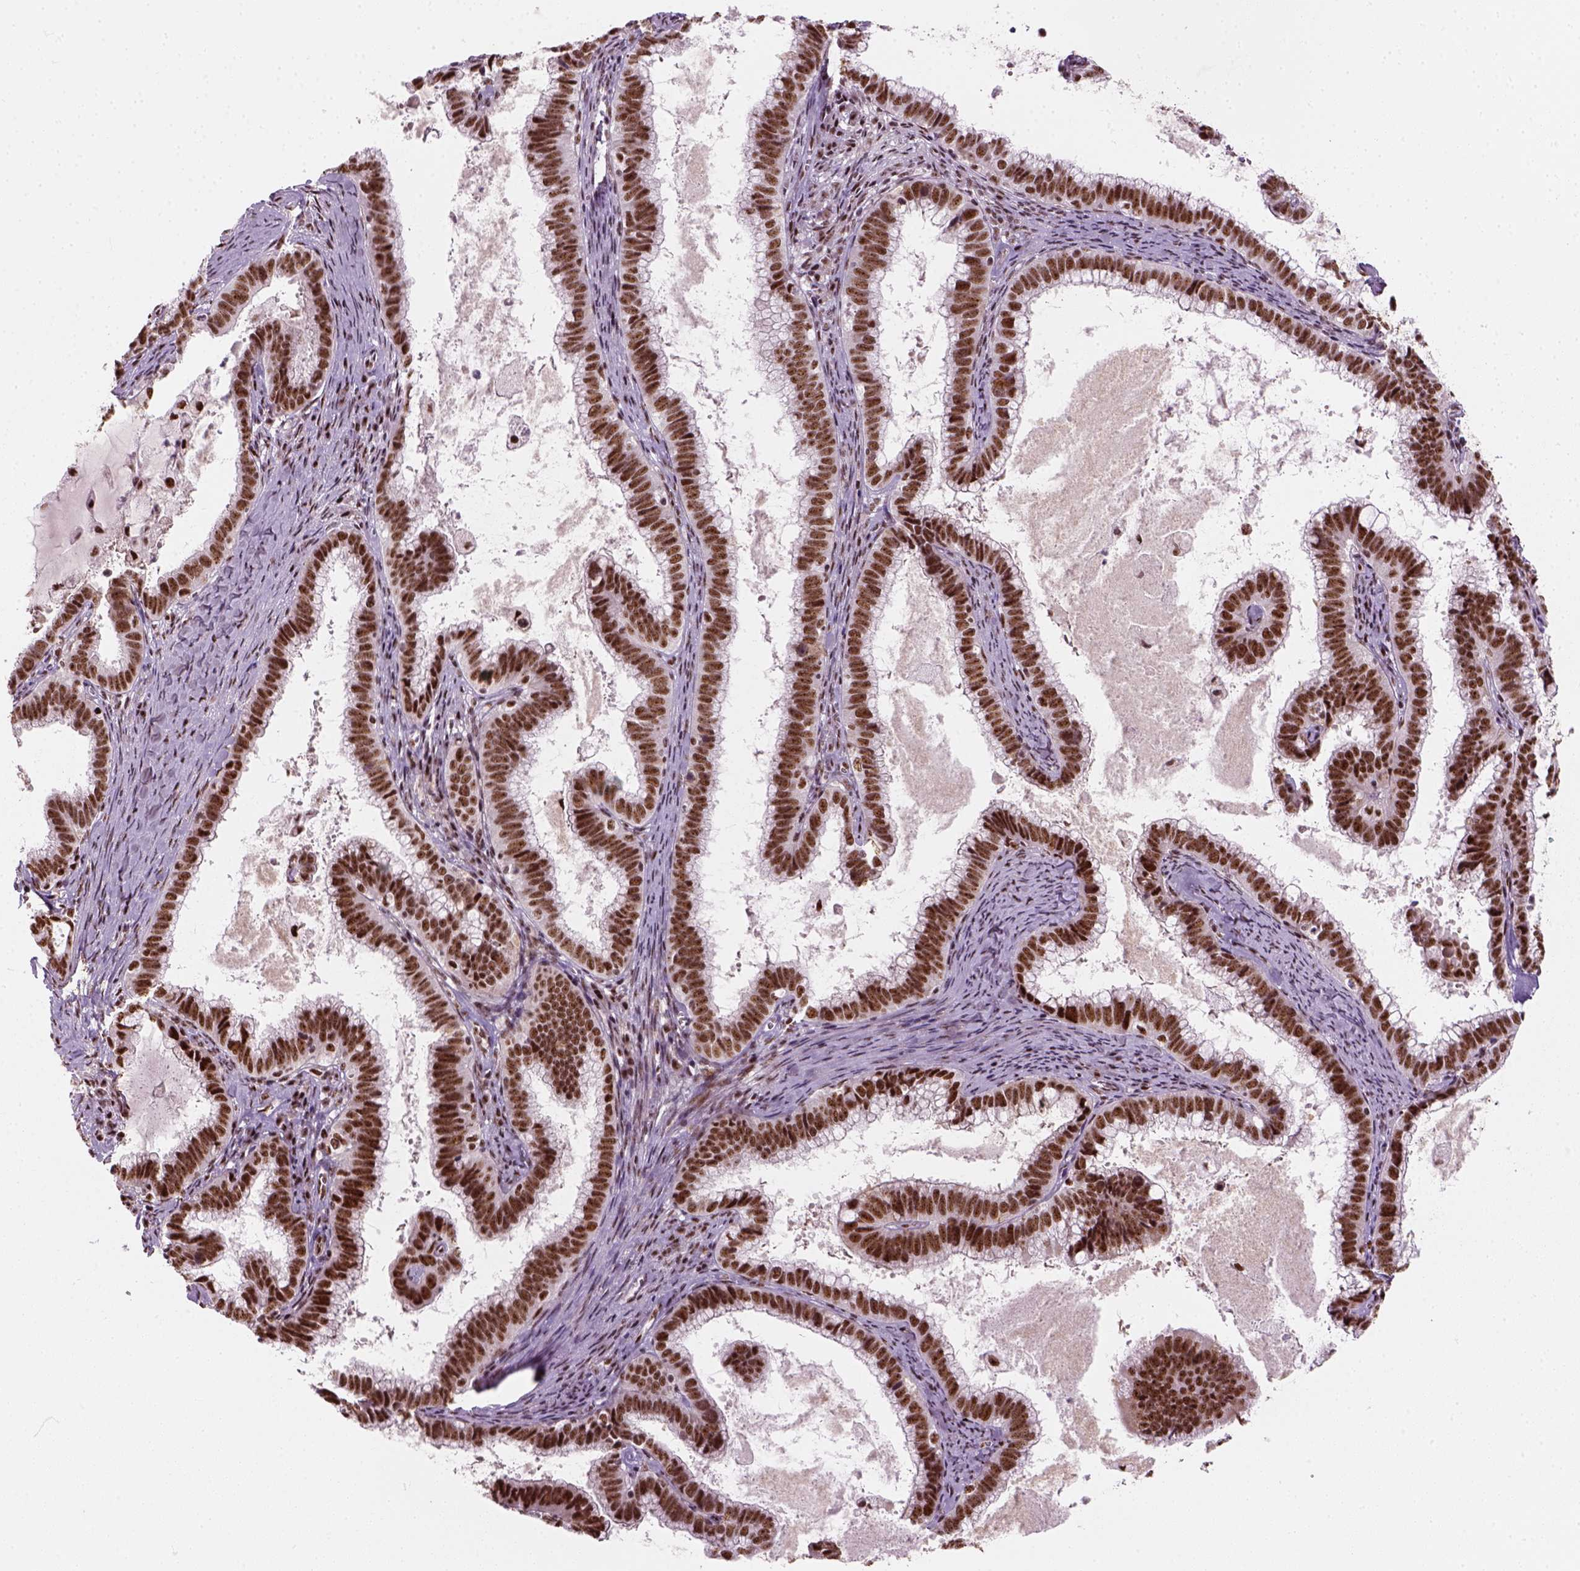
{"staining": {"intensity": "strong", "quantity": ">75%", "location": "nuclear"}, "tissue": "cervical cancer", "cell_type": "Tumor cells", "image_type": "cancer", "snomed": [{"axis": "morphology", "description": "Adenocarcinoma, NOS"}, {"axis": "topography", "description": "Cervix"}], "caption": "Strong nuclear staining for a protein is appreciated in about >75% of tumor cells of adenocarcinoma (cervical) using immunohistochemistry (IHC).", "gene": "GTF2F1", "patient": {"sex": "female", "age": 61}}